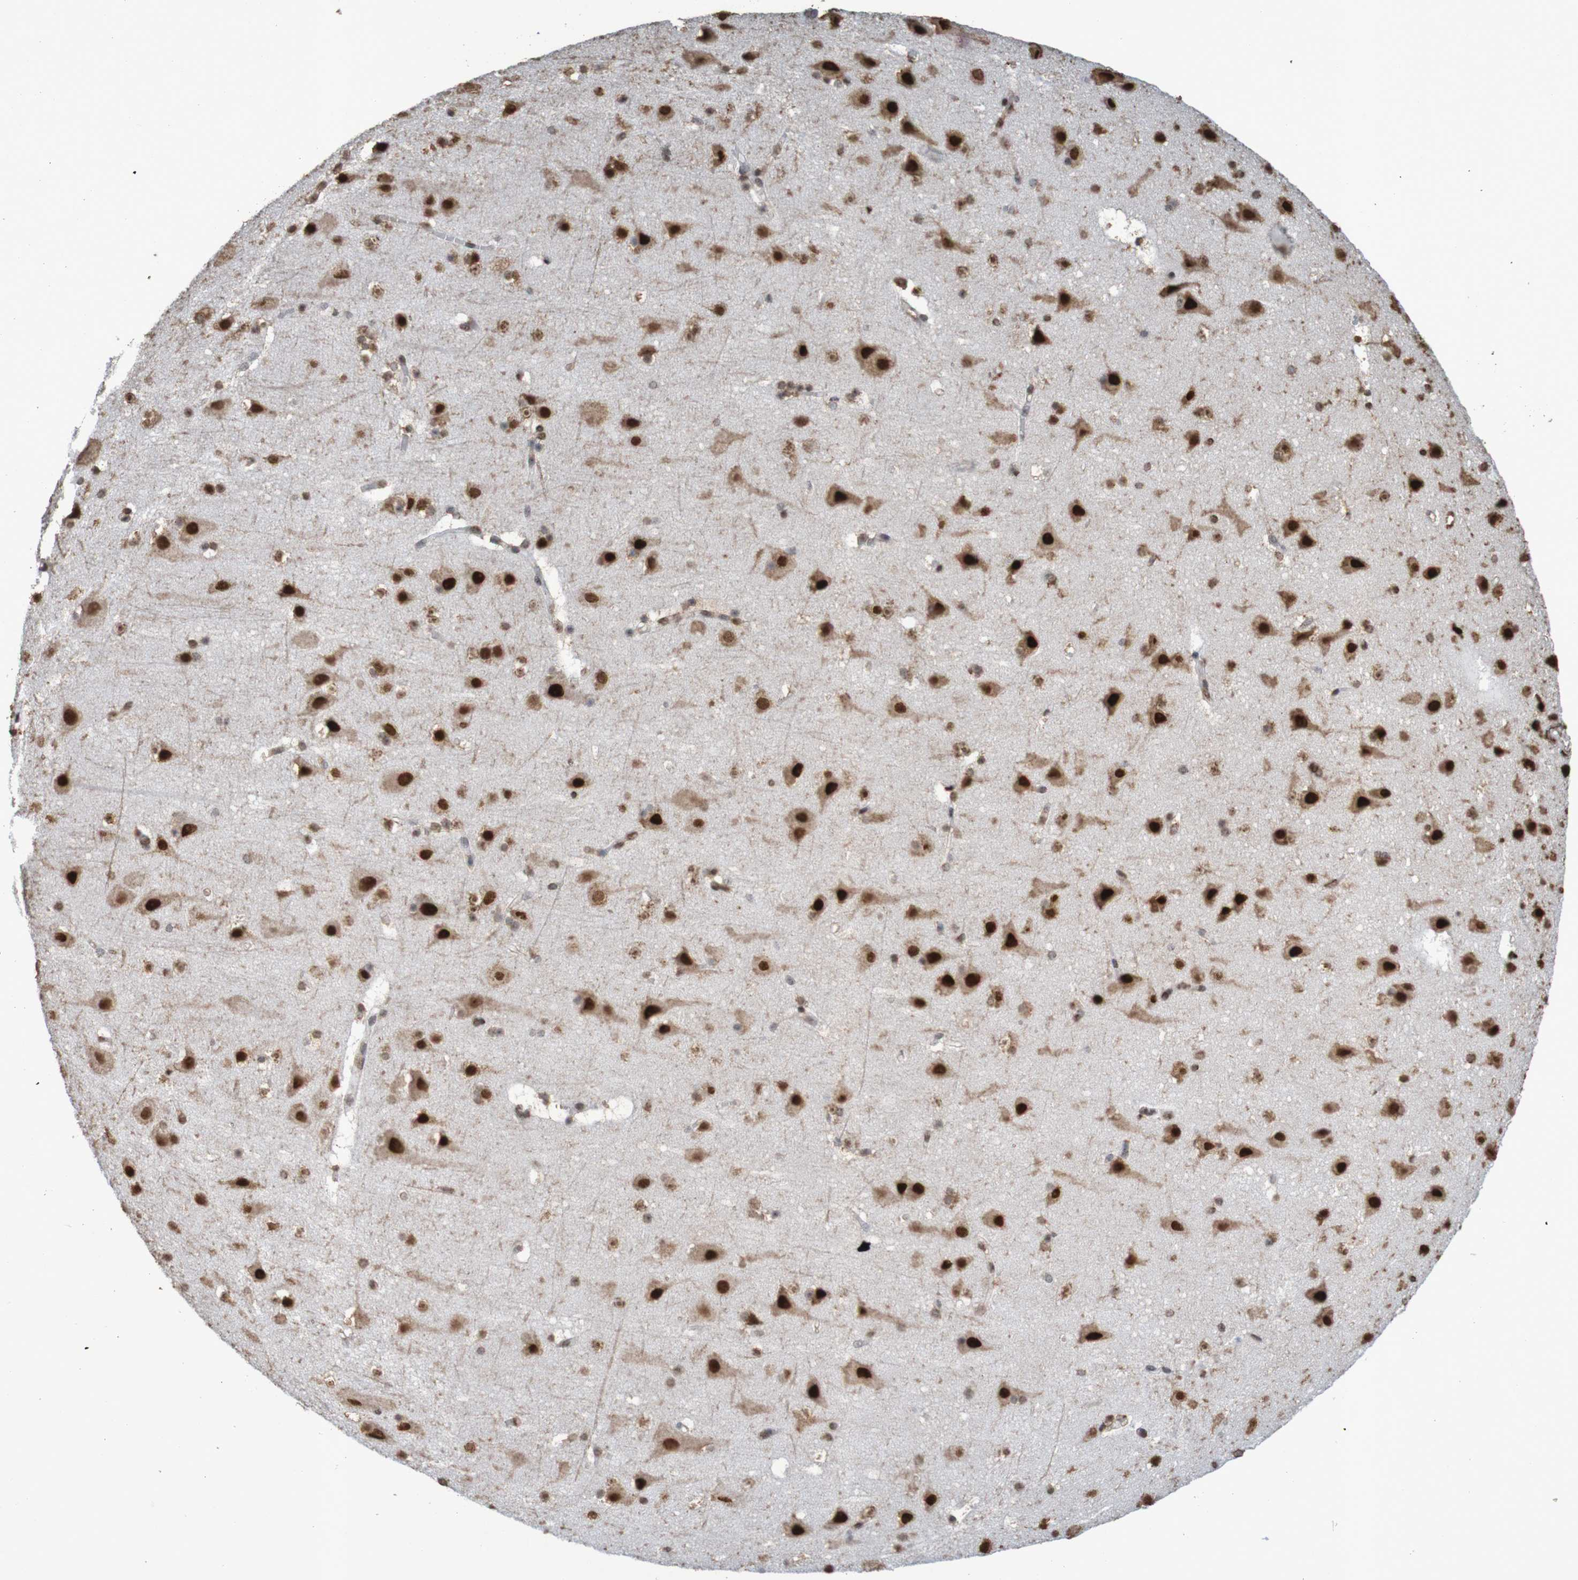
{"staining": {"intensity": "weak", "quantity": "25%-75%", "location": "cytoplasmic/membranous"}, "tissue": "cerebral cortex", "cell_type": "Endothelial cells", "image_type": "normal", "snomed": [{"axis": "morphology", "description": "Normal tissue, NOS"}, {"axis": "topography", "description": "Cerebral cortex"}], "caption": "An image showing weak cytoplasmic/membranous expression in about 25%-75% of endothelial cells in benign cerebral cortex, as visualized by brown immunohistochemical staining.", "gene": "GFI1", "patient": {"sex": "male", "age": 45}}